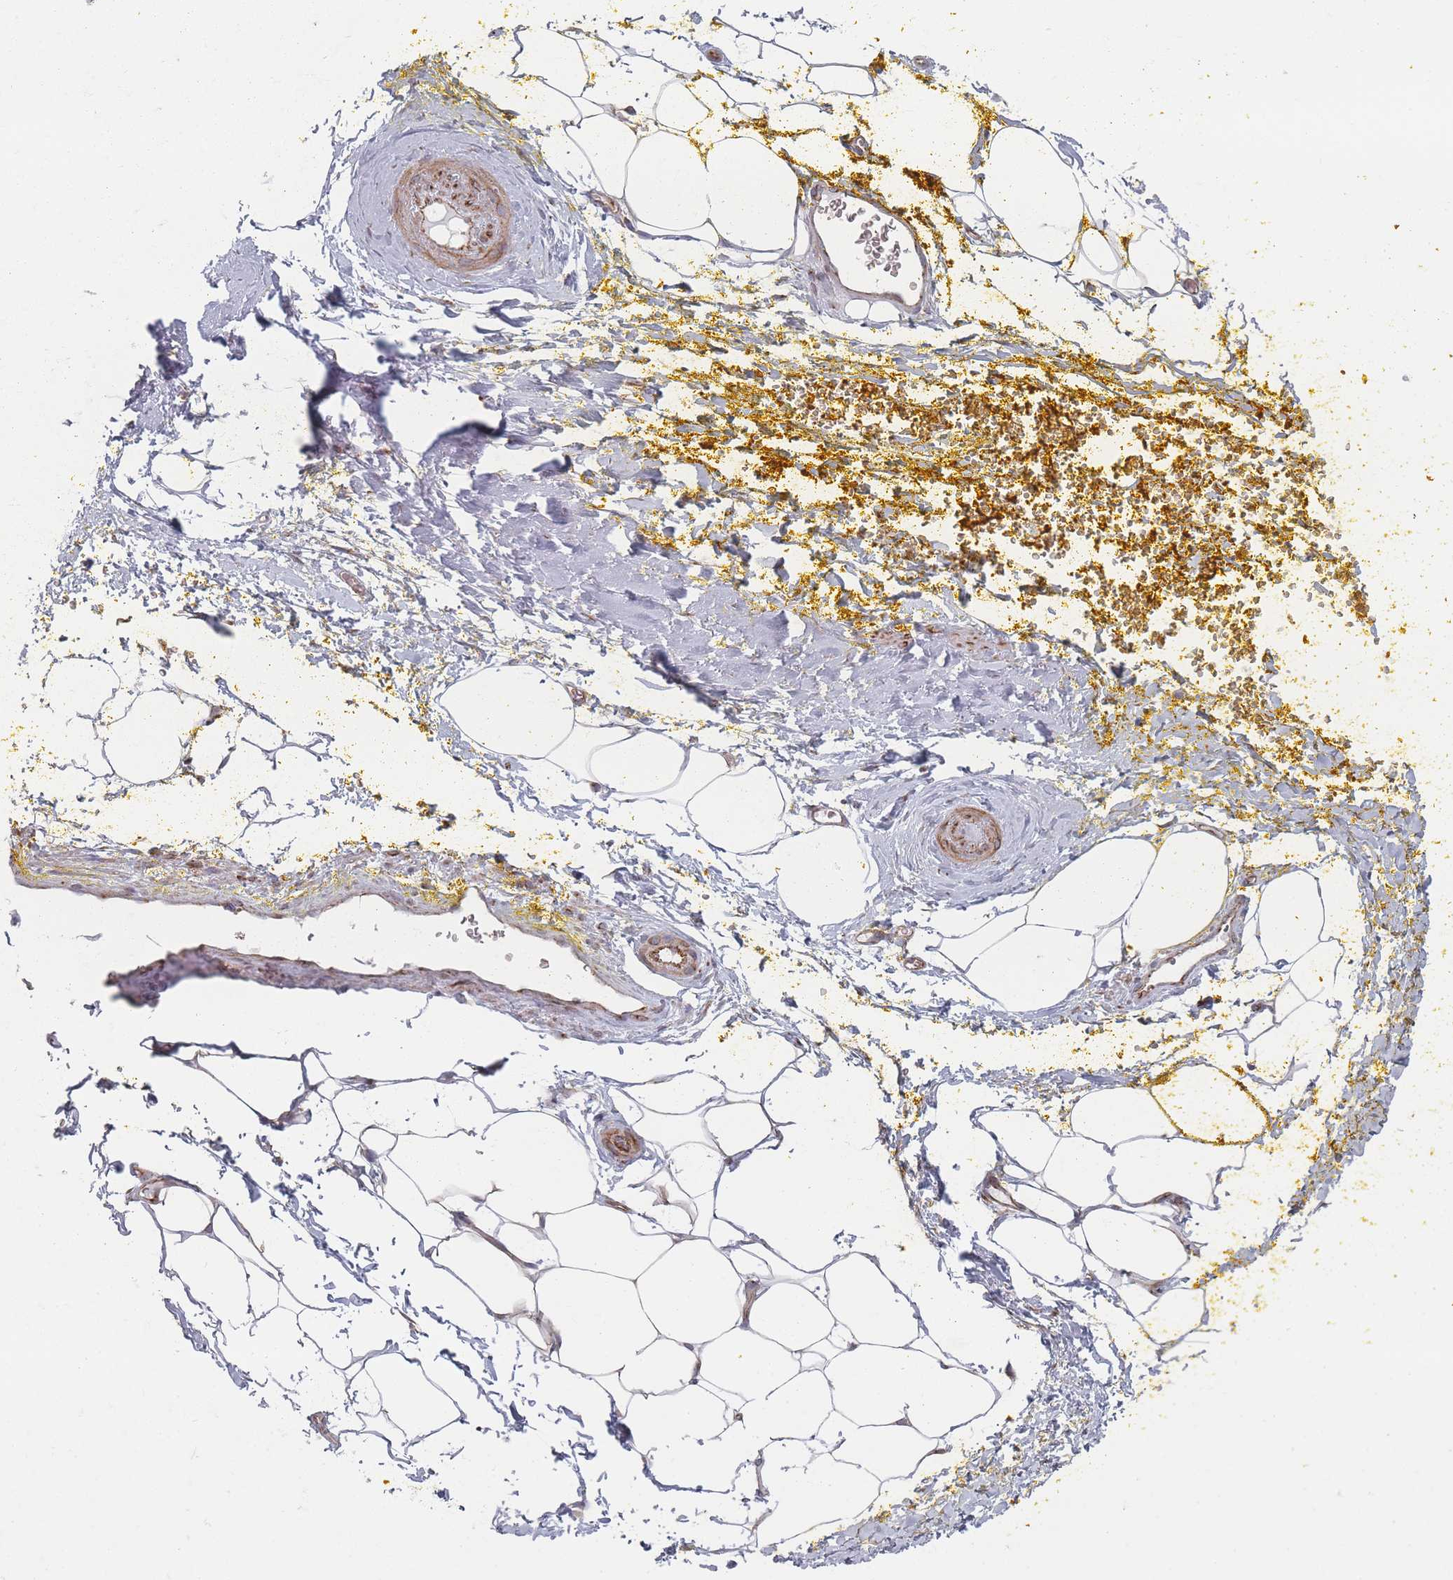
{"staining": {"intensity": "negative", "quantity": "none", "location": "none"}, "tissue": "adipose tissue", "cell_type": "Adipocytes", "image_type": "normal", "snomed": [{"axis": "morphology", "description": "Normal tissue, NOS"}, {"axis": "morphology", "description": "Adenocarcinoma, Low grade"}, {"axis": "topography", "description": "Prostate"}, {"axis": "topography", "description": "Peripheral nerve tissue"}], "caption": "There is no significant positivity in adipocytes of adipose tissue. Nuclei are stained in blue.", "gene": "RNF4", "patient": {"sex": "male", "age": 63}}